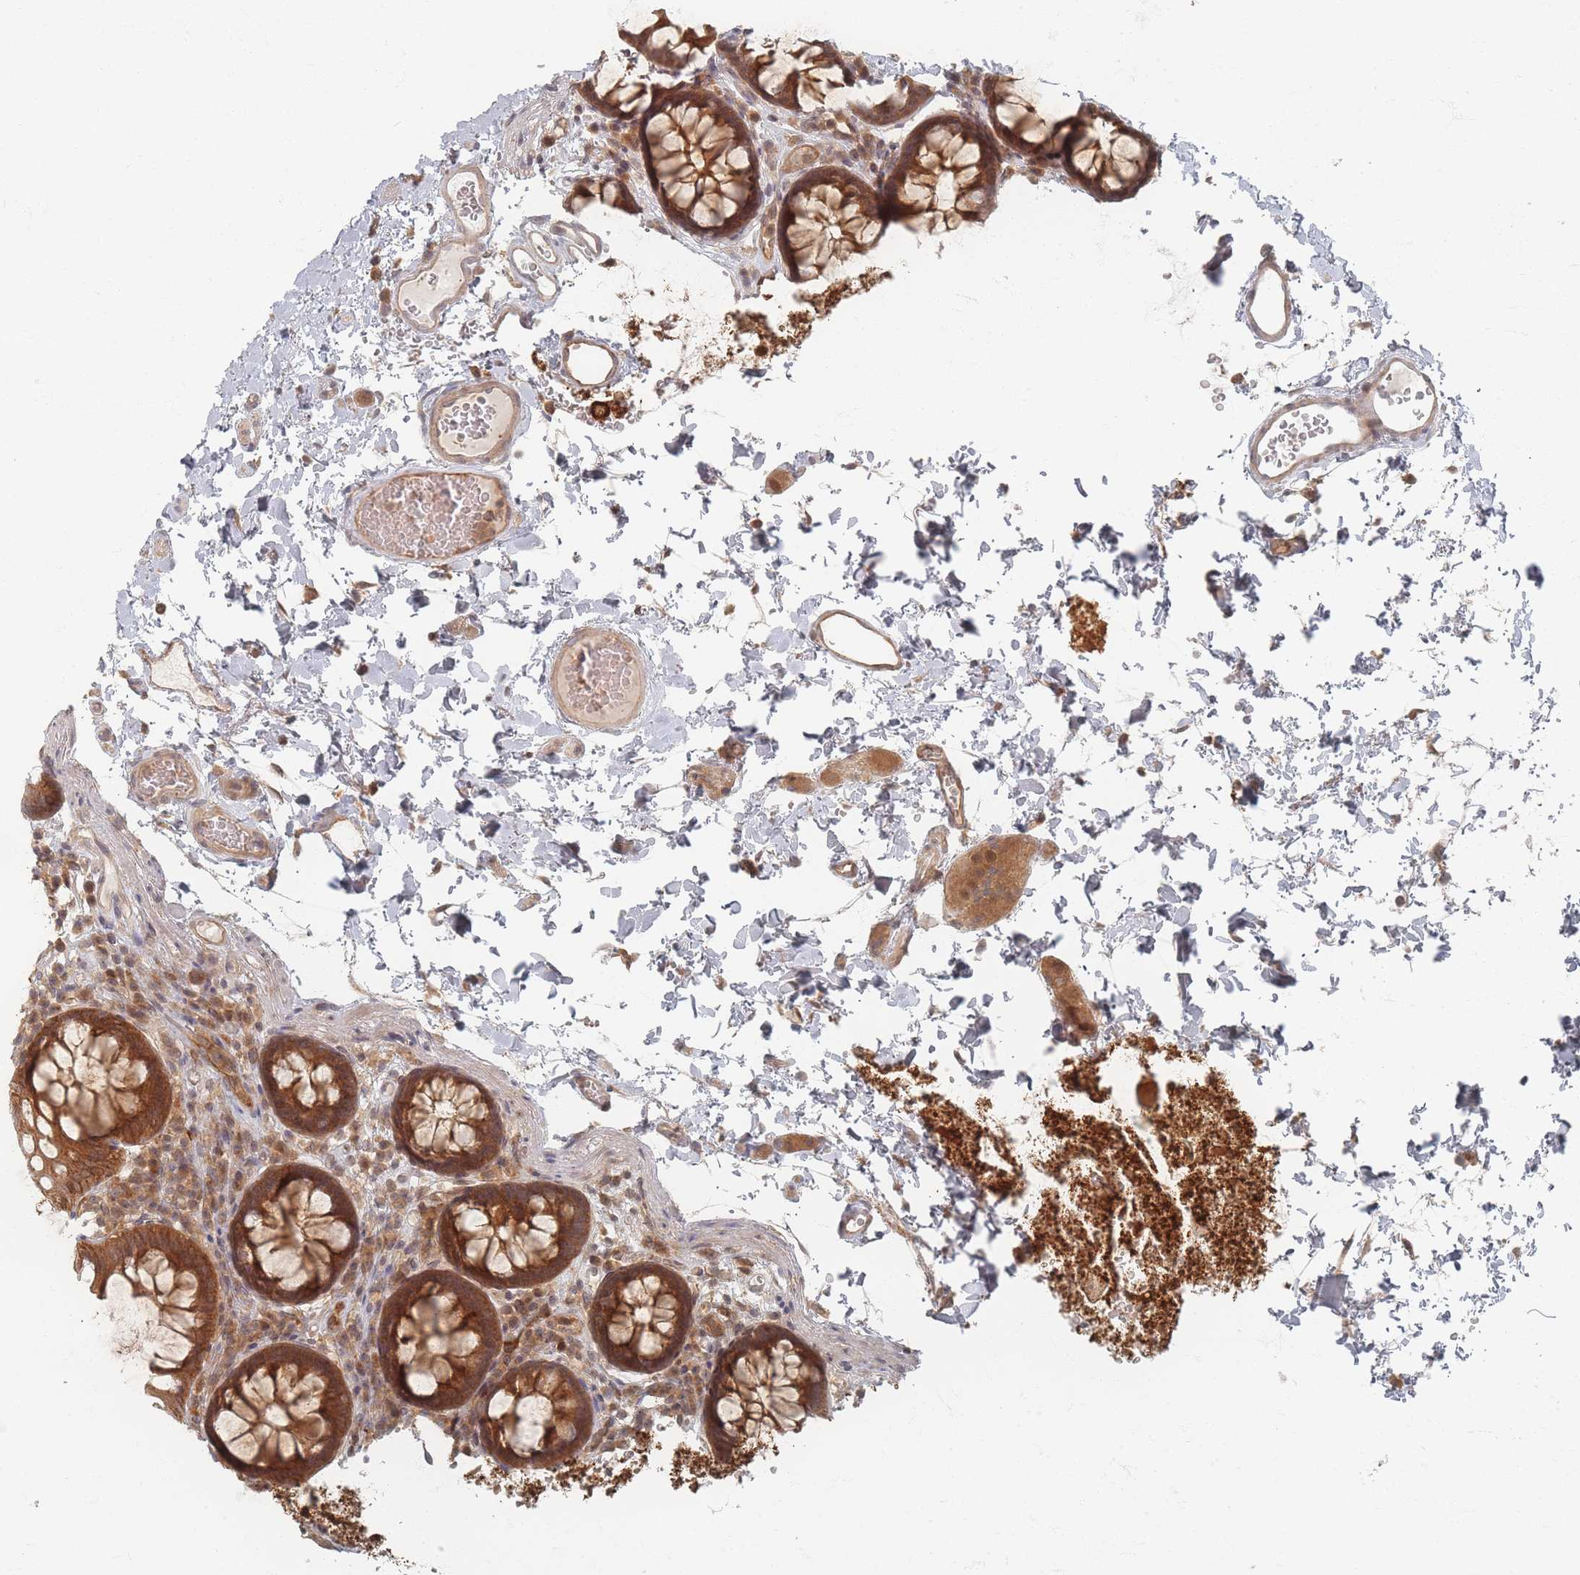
{"staining": {"intensity": "moderate", "quantity": ">75%", "location": "cytoplasmic/membranous"}, "tissue": "colon", "cell_type": "Endothelial cells", "image_type": "normal", "snomed": [{"axis": "morphology", "description": "Normal tissue, NOS"}, {"axis": "topography", "description": "Colon"}], "caption": "About >75% of endothelial cells in benign human colon display moderate cytoplasmic/membranous protein expression as visualized by brown immunohistochemical staining.", "gene": "PSMD9", "patient": {"sex": "male", "age": 84}}